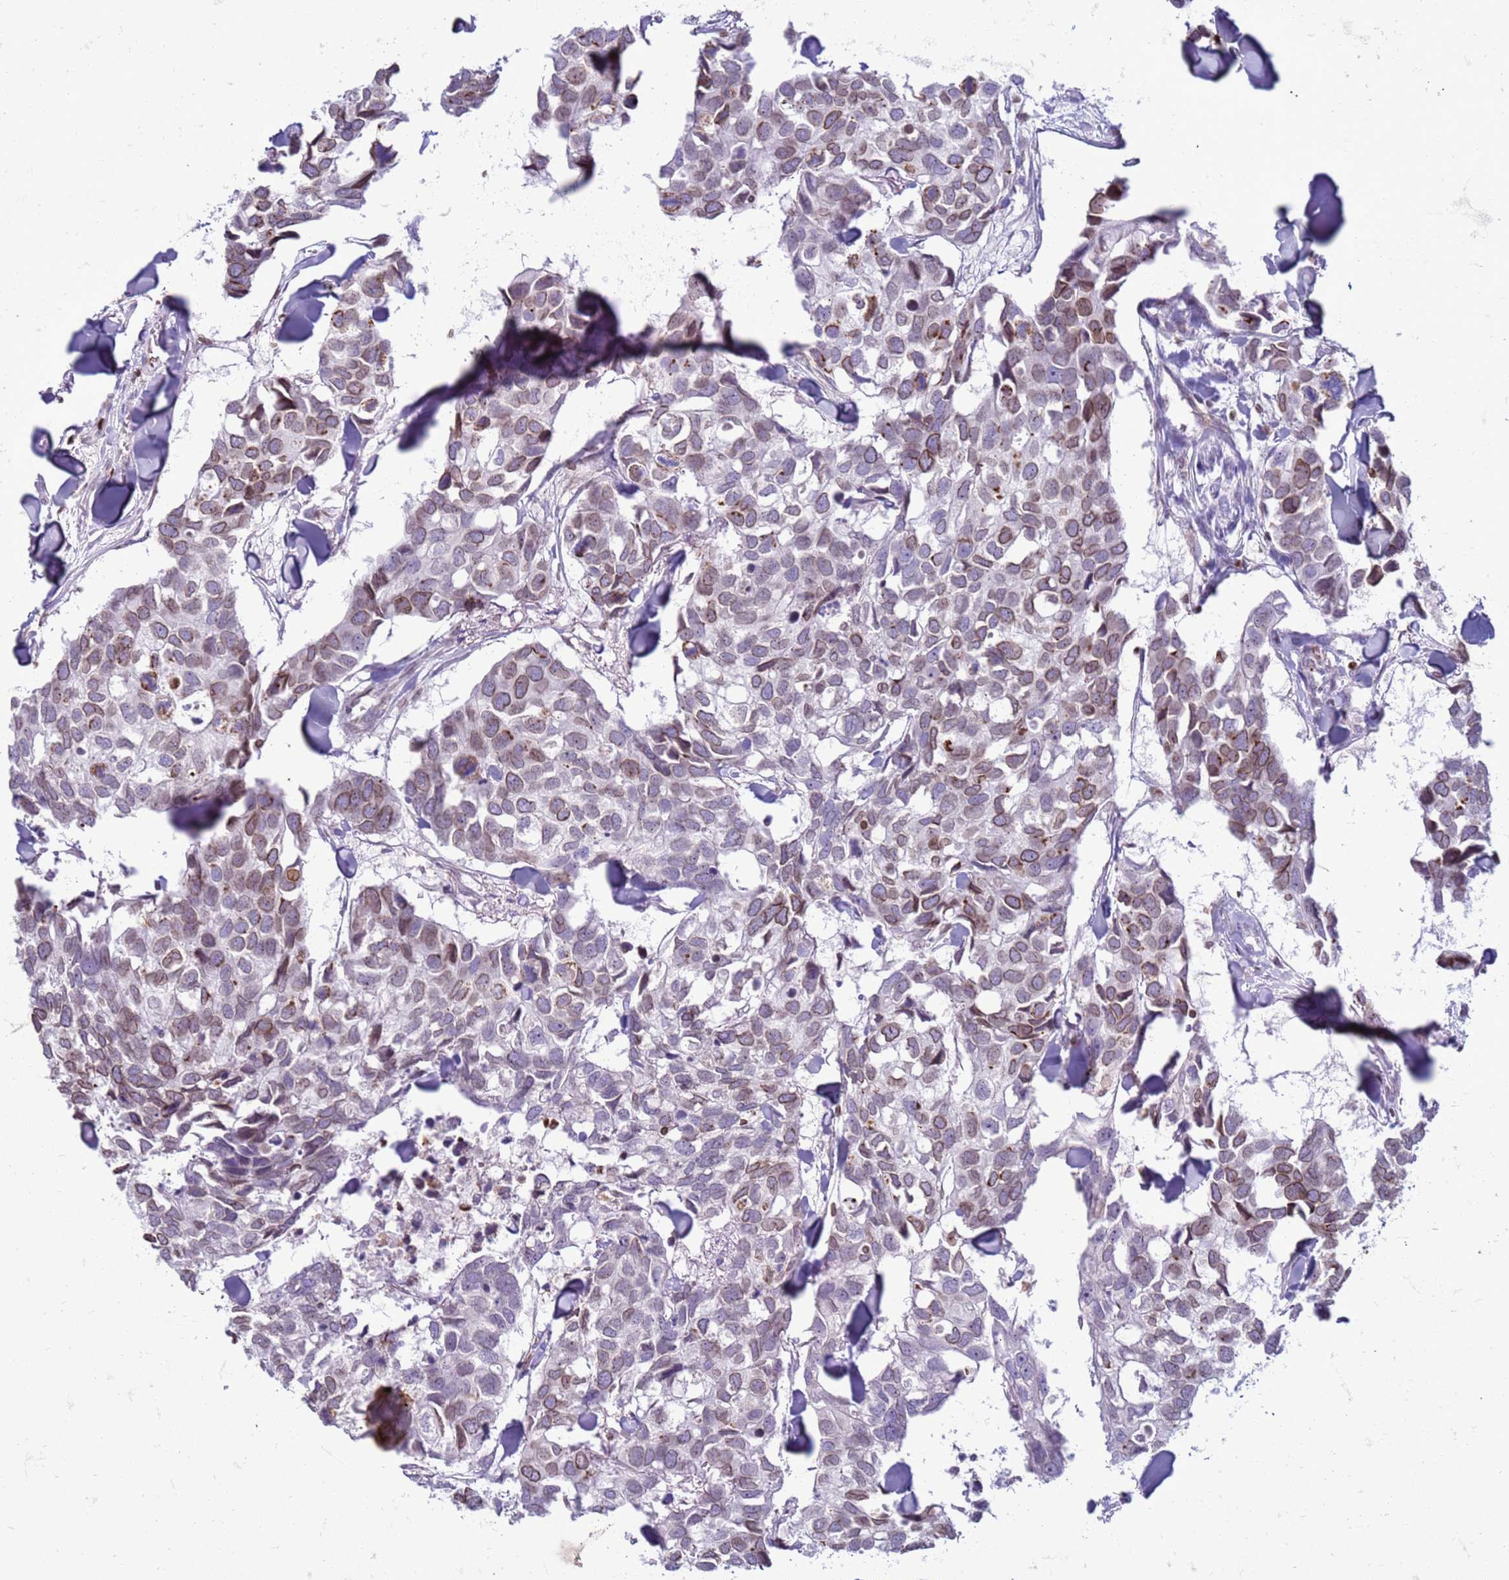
{"staining": {"intensity": "moderate", "quantity": "25%-75%", "location": "cytoplasmic/membranous,nuclear"}, "tissue": "breast cancer", "cell_type": "Tumor cells", "image_type": "cancer", "snomed": [{"axis": "morphology", "description": "Duct carcinoma"}, {"axis": "topography", "description": "Breast"}], "caption": "Human breast cancer (invasive ductal carcinoma) stained for a protein (brown) shows moderate cytoplasmic/membranous and nuclear positive staining in about 25%-75% of tumor cells.", "gene": "METTL25B", "patient": {"sex": "female", "age": 83}}